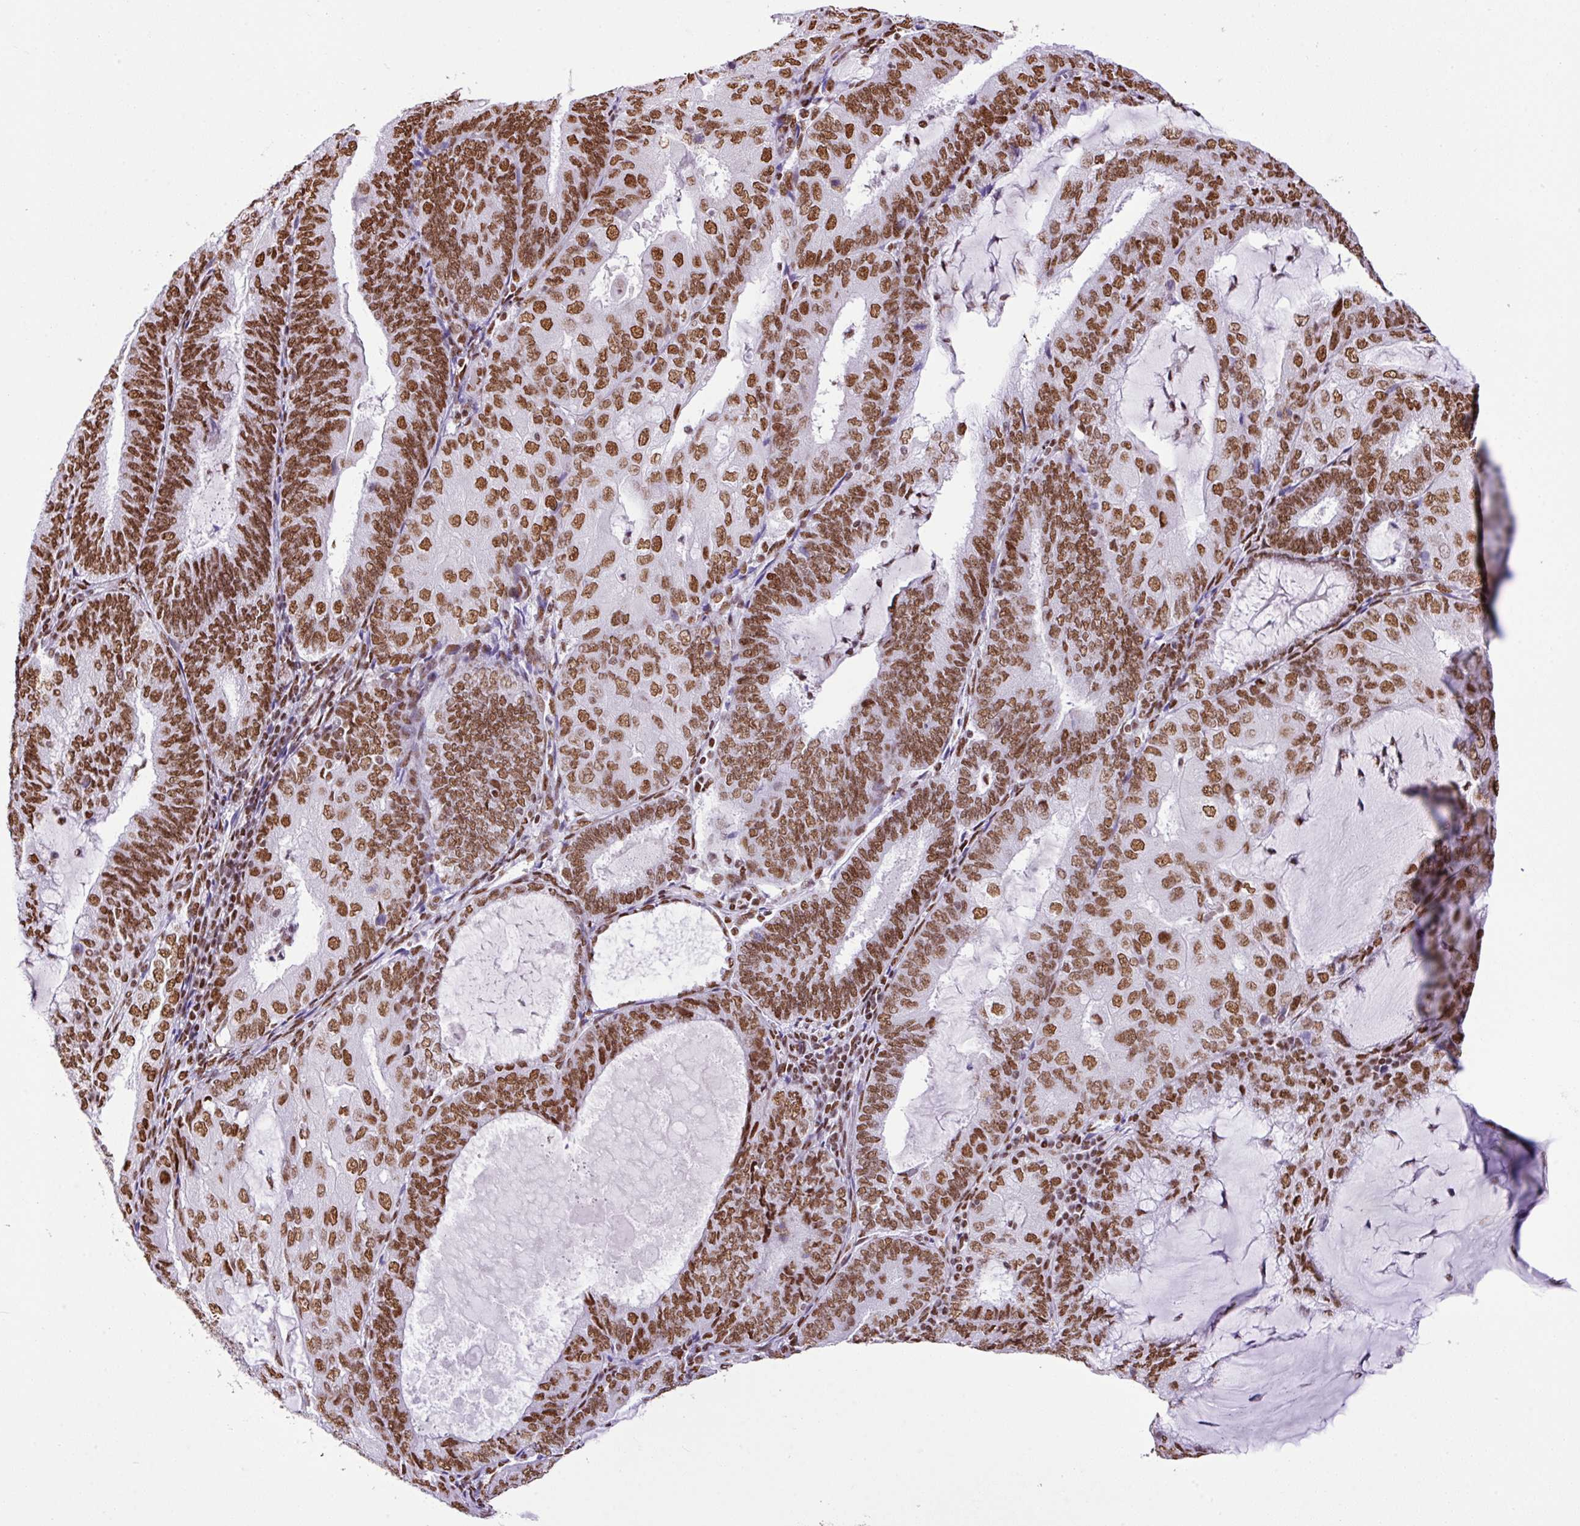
{"staining": {"intensity": "moderate", "quantity": ">75%", "location": "nuclear"}, "tissue": "endometrial cancer", "cell_type": "Tumor cells", "image_type": "cancer", "snomed": [{"axis": "morphology", "description": "Adenocarcinoma, NOS"}, {"axis": "topography", "description": "Endometrium"}], "caption": "Immunohistochemical staining of human endometrial adenocarcinoma demonstrates medium levels of moderate nuclear protein positivity in approximately >75% of tumor cells.", "gene": "RARG", "patient": {"sex": "female", "age": 81}}